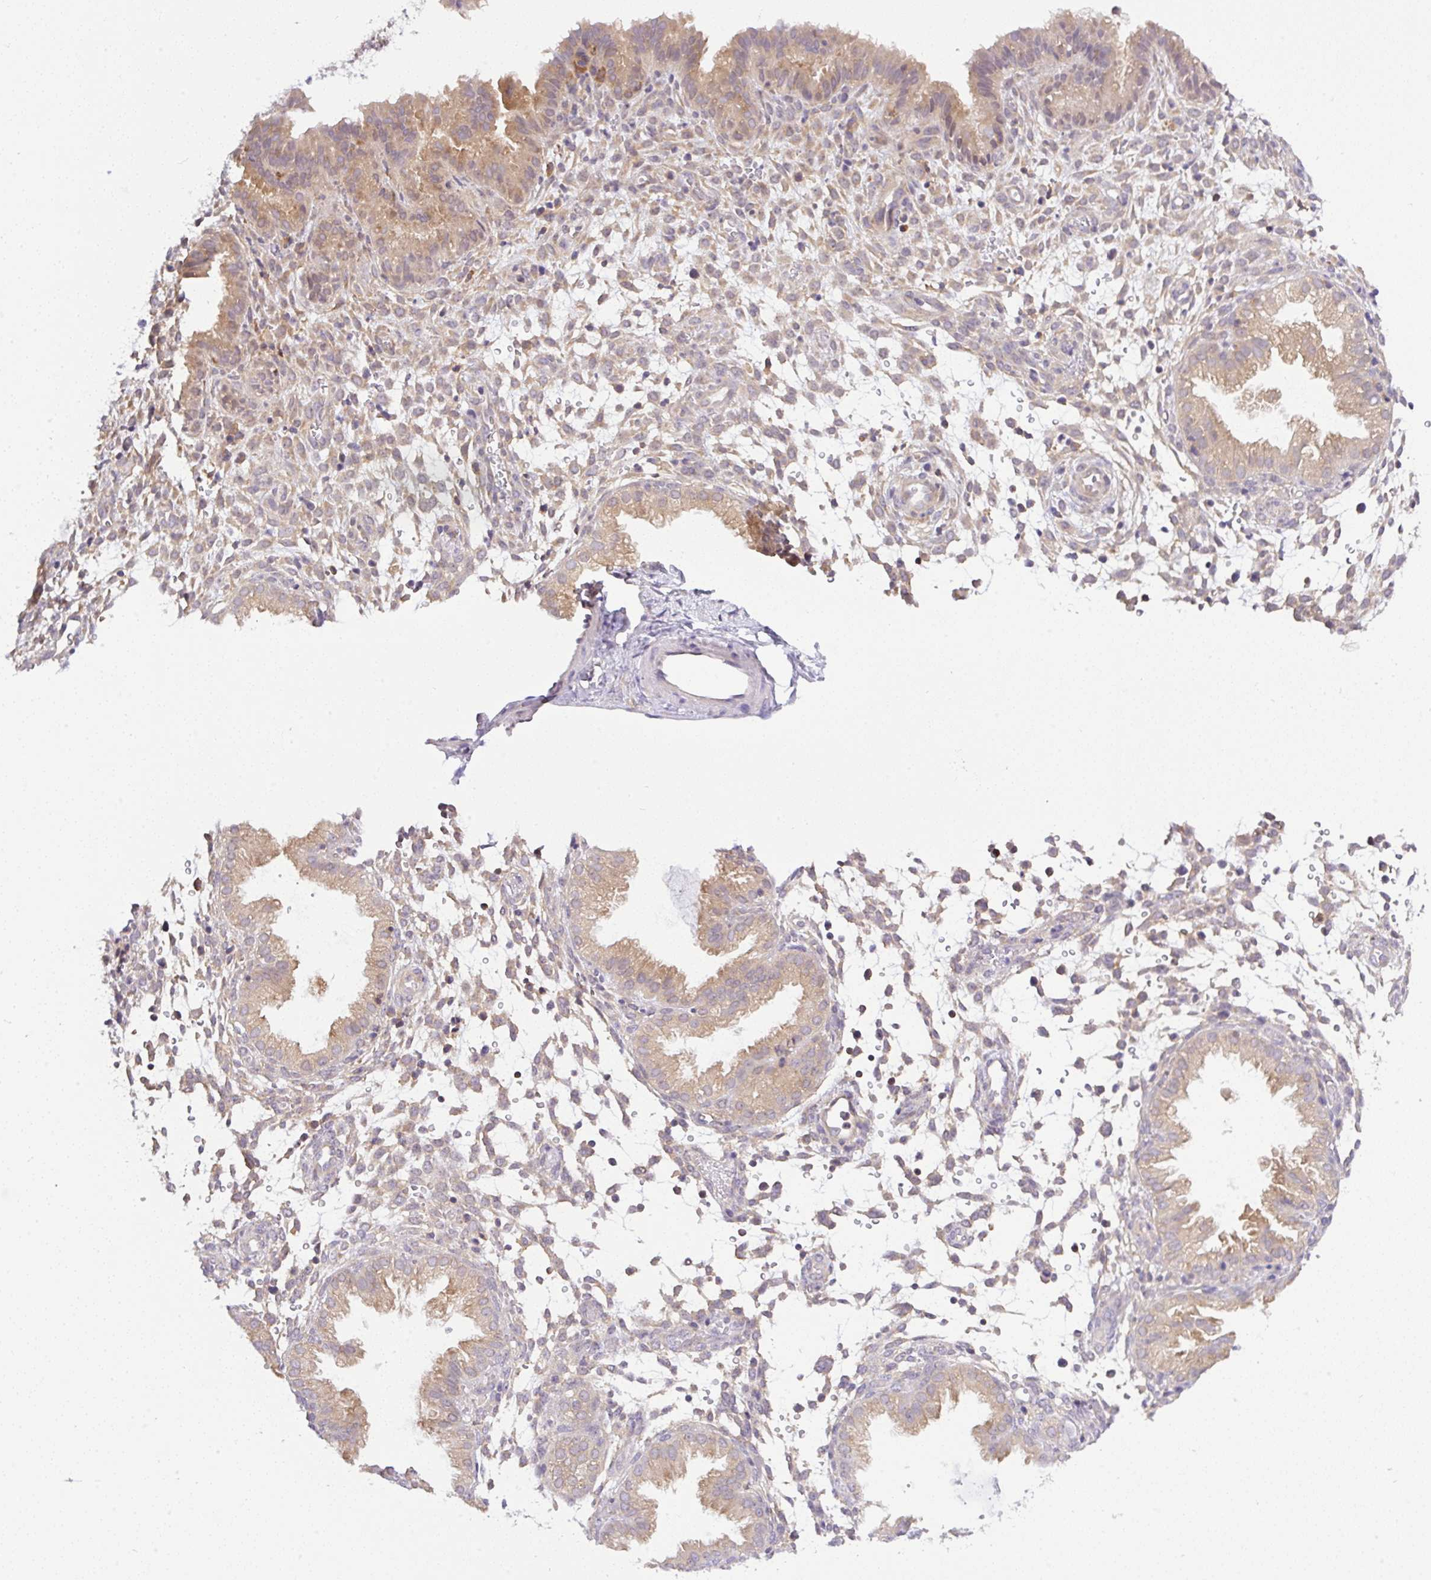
{"staining": {"intensity": "weak", "quantity": "25%-75%", "location": "cytoplasmic/membranous"}, "tissue": "endometrium", "cell_type": "Cells in endometrial stroma", "image_type": "normal", "snomed": [{"axis": "morphology", "description": "Normal tissue, NOS"}, {"axis": "topography", "description": "Endometrium"}], "caption": "High-magnification brightfield microscopy of normal endometrium stained with DAB (3,3'-diaminobenzidine) (brown) and counterstained with hematoxylin (blue). cells in endometrial stroma exhibit weak cytoplasmic/membranous staining is identified in about25%-75% of cells. Immunohistochemistry stains the protein in brown and the nuclei are stained blue.", "gene": "CAMK2A", "patient": {"sex": "female", "age": 33}}